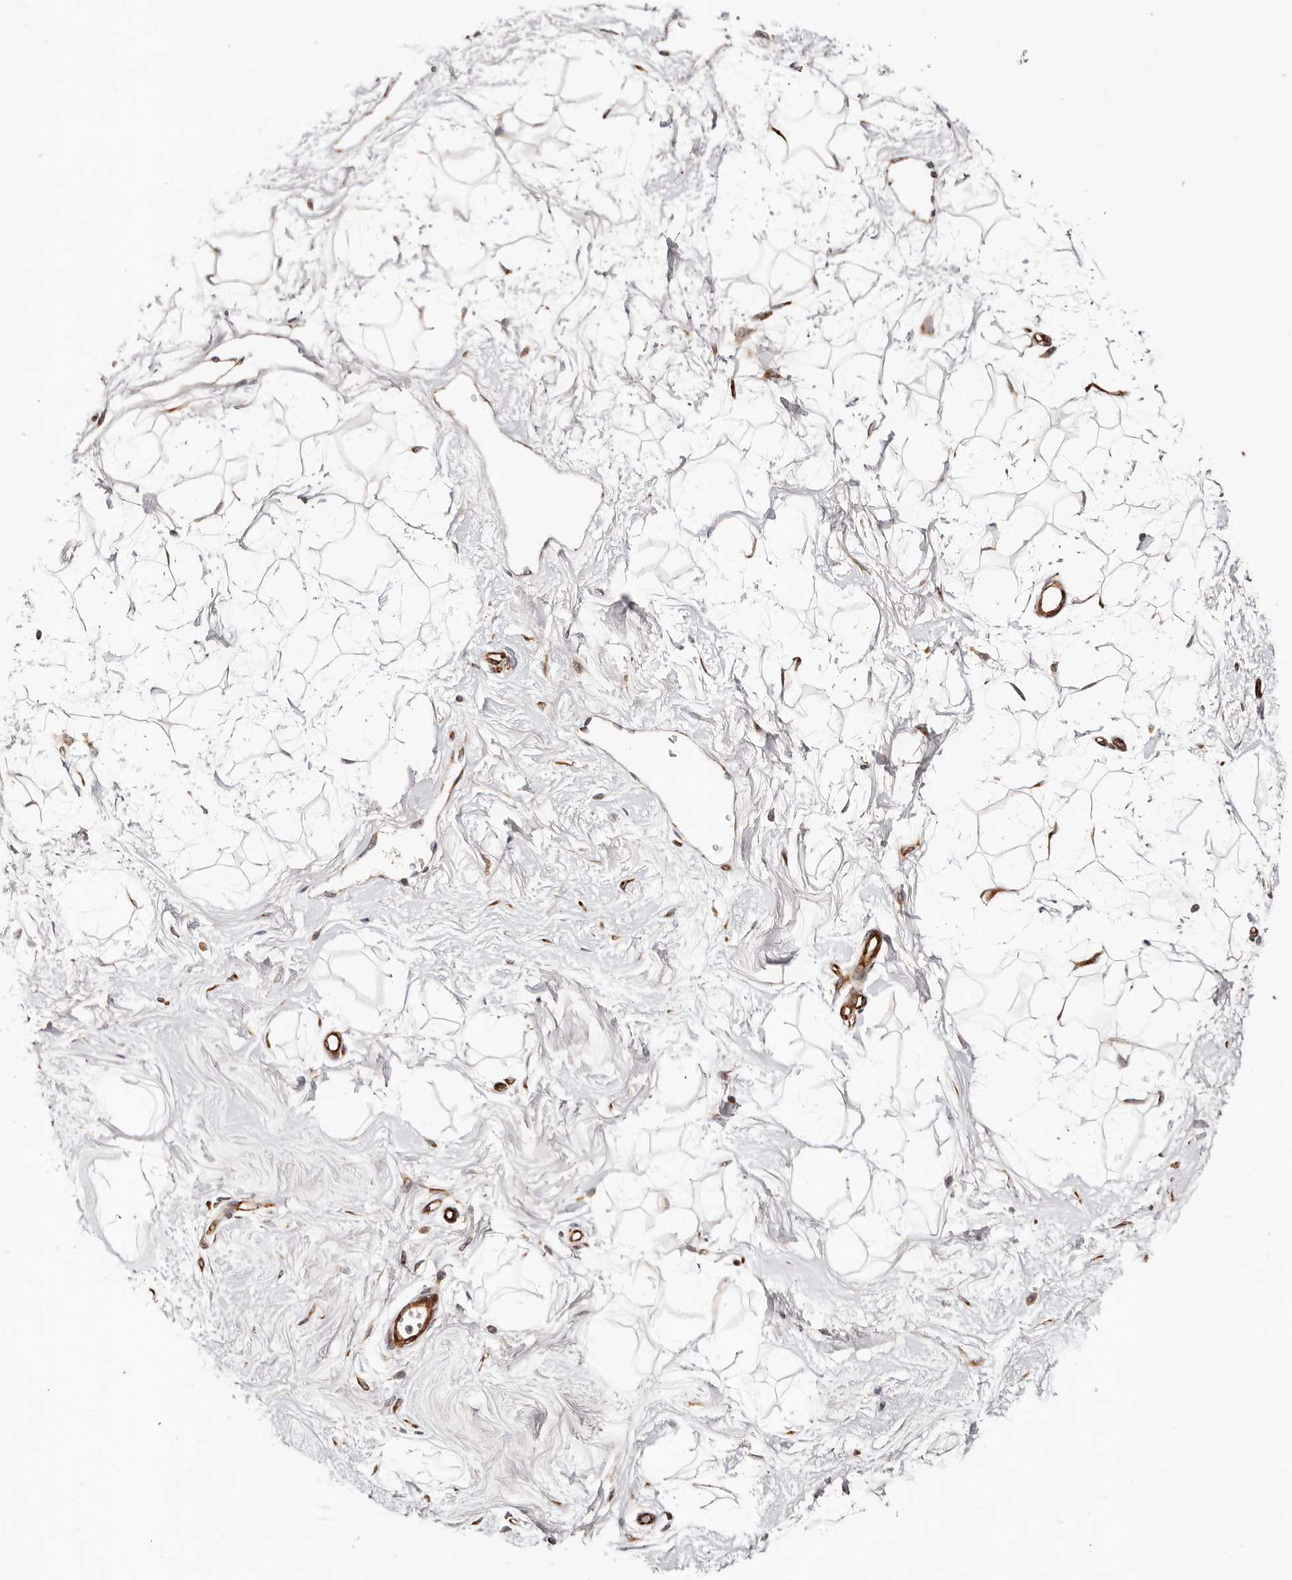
{"staining": {"intensity": "weak", "quantity": "25%-75%", "location": "cytoplasmic/membranous"}, "tissue": "breast", "cell_type": "Adipocytes", "image_type": "normal", "snomed": [{"axis": "morphology", "description": "Normal tissue, NOS"}, {"axis": "topography", "description": "Breast"}], "caption": "Protein expression analysis of unremarkable human breast reveals weak cytoplasmic/membranous expression in approximately 25%-75% of adipocytes.", "gene": "BCL2L15", "patient": {"sex": "female", "age": 45}}